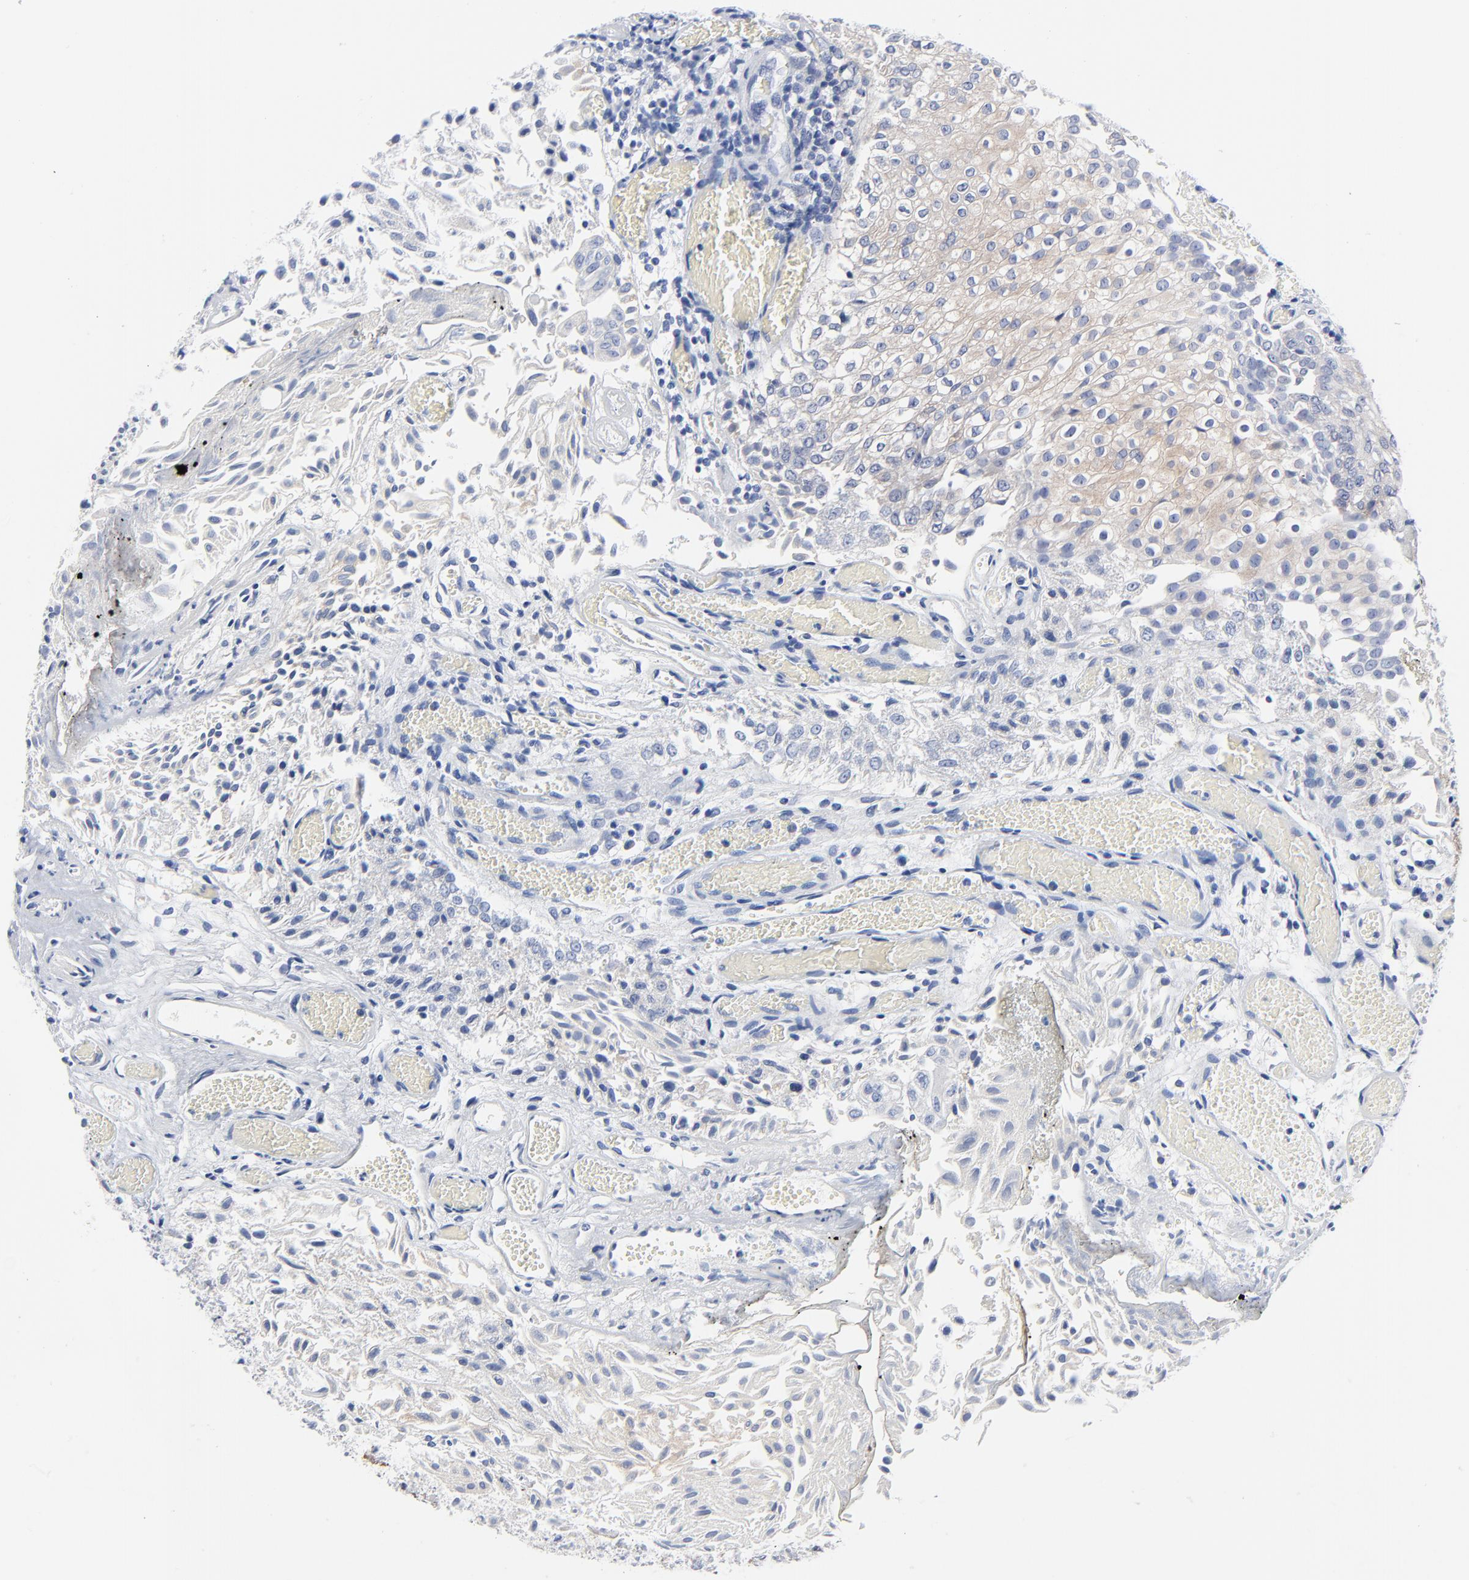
{"staining": {"intensity": "weak", "quantity": "<25%", "location": "cytoplasmic/membranous"}, "tissue": "urothelial cancer", "cell_type": "Tumor cells", "image_type": "cancer", "snomed": [{"axis": "morphology", "description": "Urothelial carcinoma, Low grade"}, {"axis": "topography", "description": "Urinary bladder"}], "caption": "Urothelial carcinoma (low-grade) was stained to show a protein in brown. There is no significant positivity in tumor cells. (Immunohistochemistry (ihc), brightfield microscopy, high magnification).", "gene": "STAT2", "patient": {"sex": "male", "age": 86}}